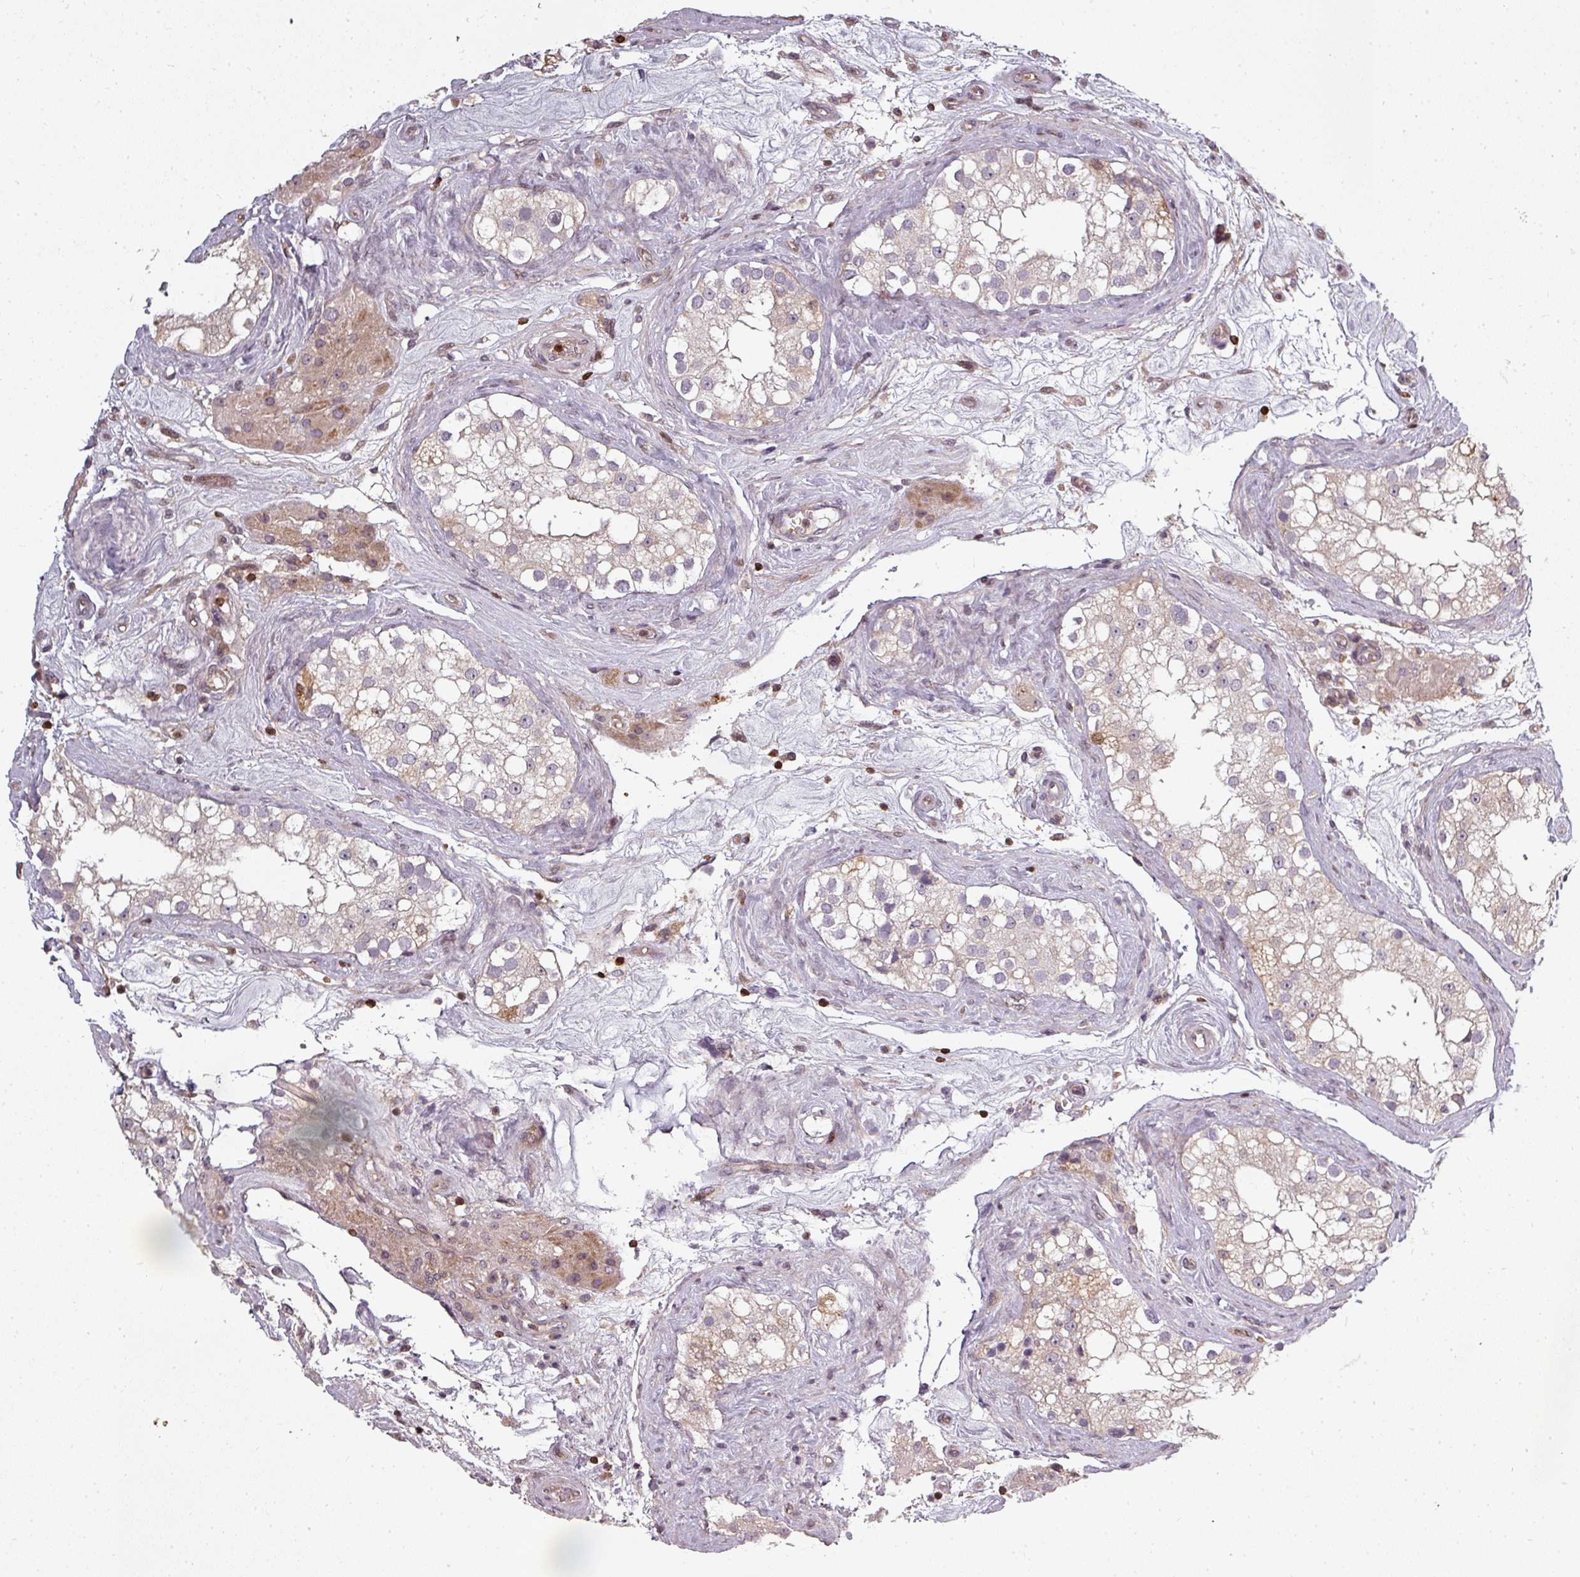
{"staining": {"intensity": "negative", "quantity": "none", "location": "none"}, "tissue": "testis", "cell_type": "Cells in seminiferous ducts", "image_type": "normal", "snomed": [{"axis": "morphology", "description": "Normal tissue, NOS"}, {"axis": "topography", "description": "Testis"}], "caption": "Testis stained for a protein using immunohistochemistry shows no expression cells in seminiferous ducts.", "gene": "CLIC1", "patient": {"sex": "male", "age": 84}}